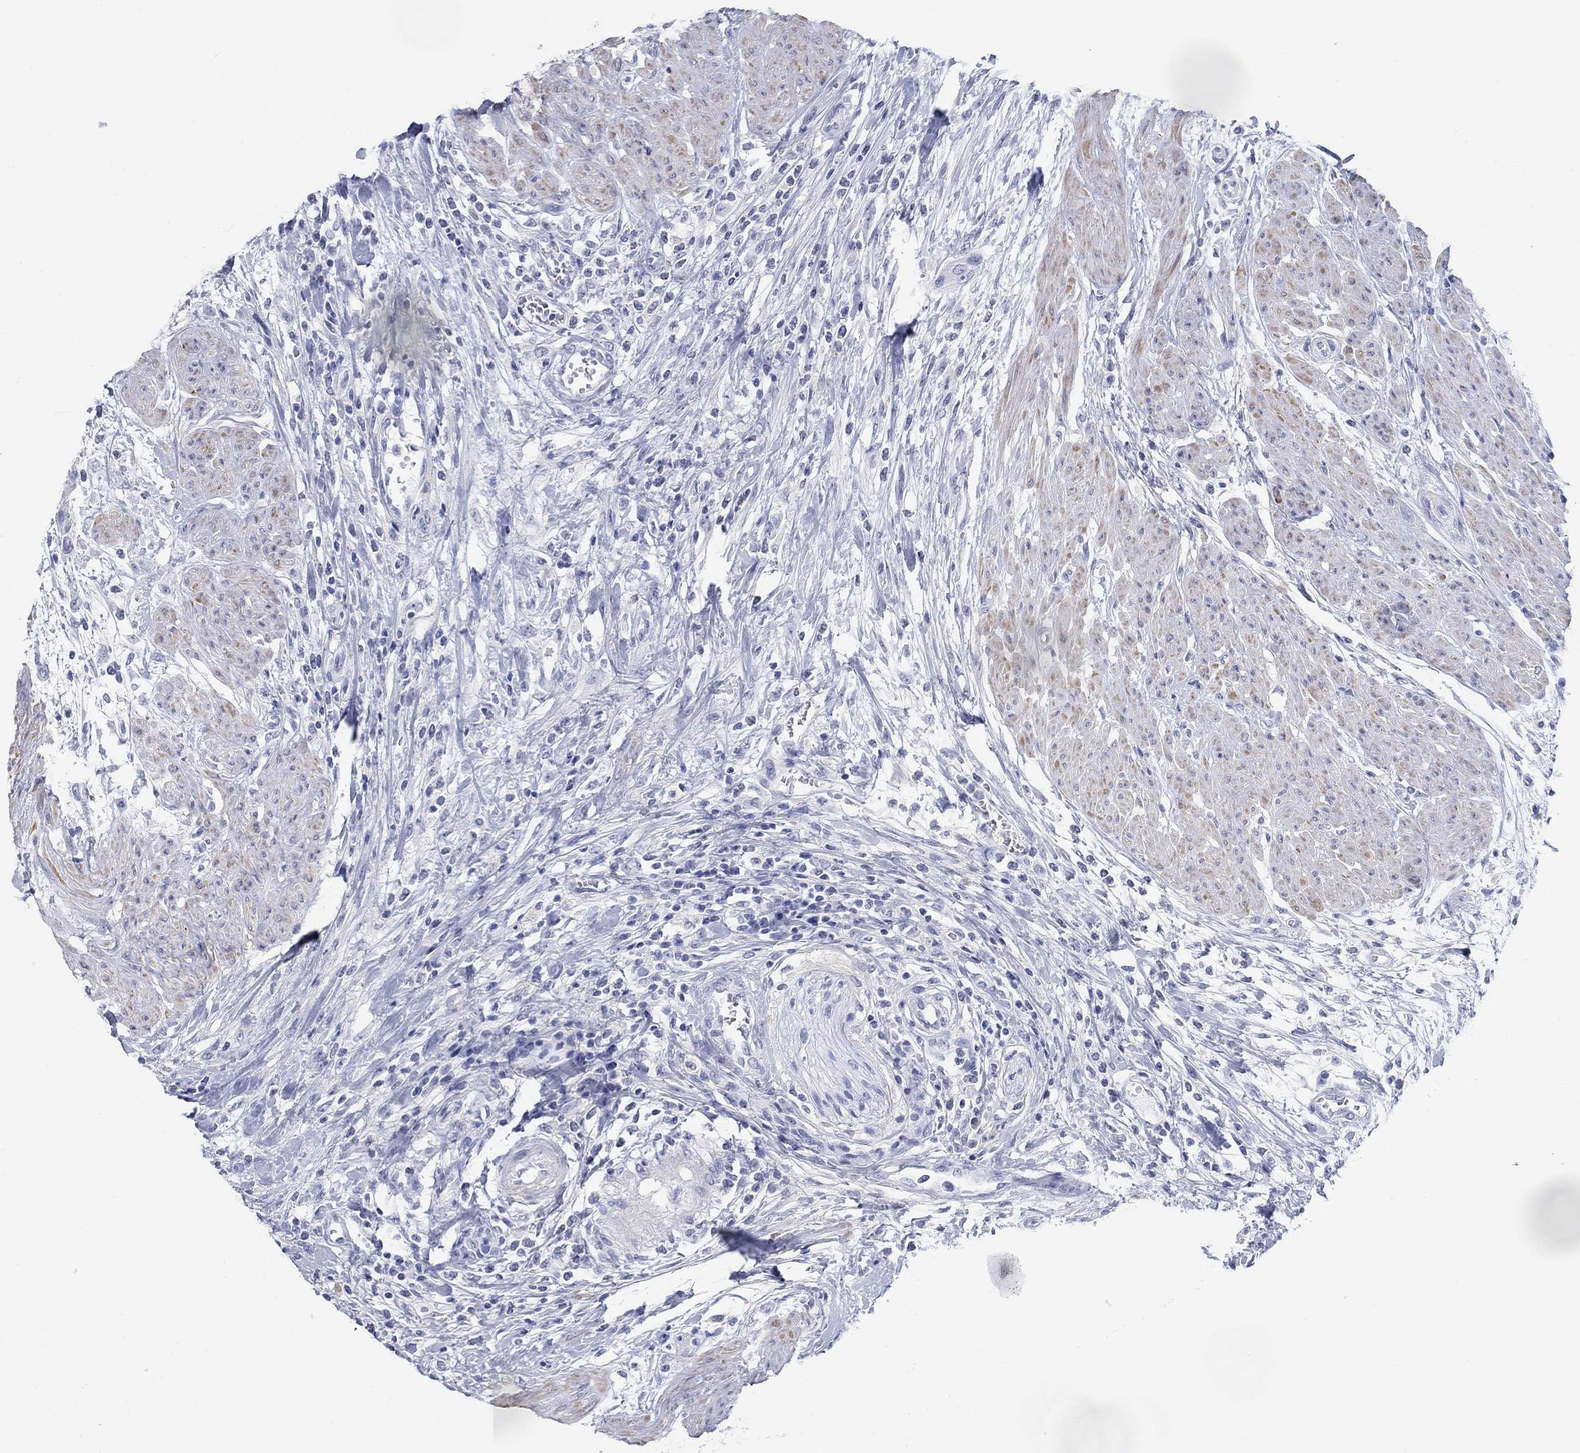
{"staining": {"intensity": "negative", "quantity": "none", "location": "none"}, "tissue": "urothelial cancer", "cell_type": "Tumor cells", "image_type": "cancer", "snomed": [{"axis": "morphology", "description": "Urothelial carcinoma, High grade"}, {"axis": "topography", "description": "Urinary bladder"}], "caption": "Histopathology image shows no protein positivity in tumor cells of urothelial cancer tissue. The staining is performed using DAB brown chromogen with nuclei counter-stained in using hematoxylin.", "gene": "PDYN", "patient": {"sex": "male", "age": 35}}